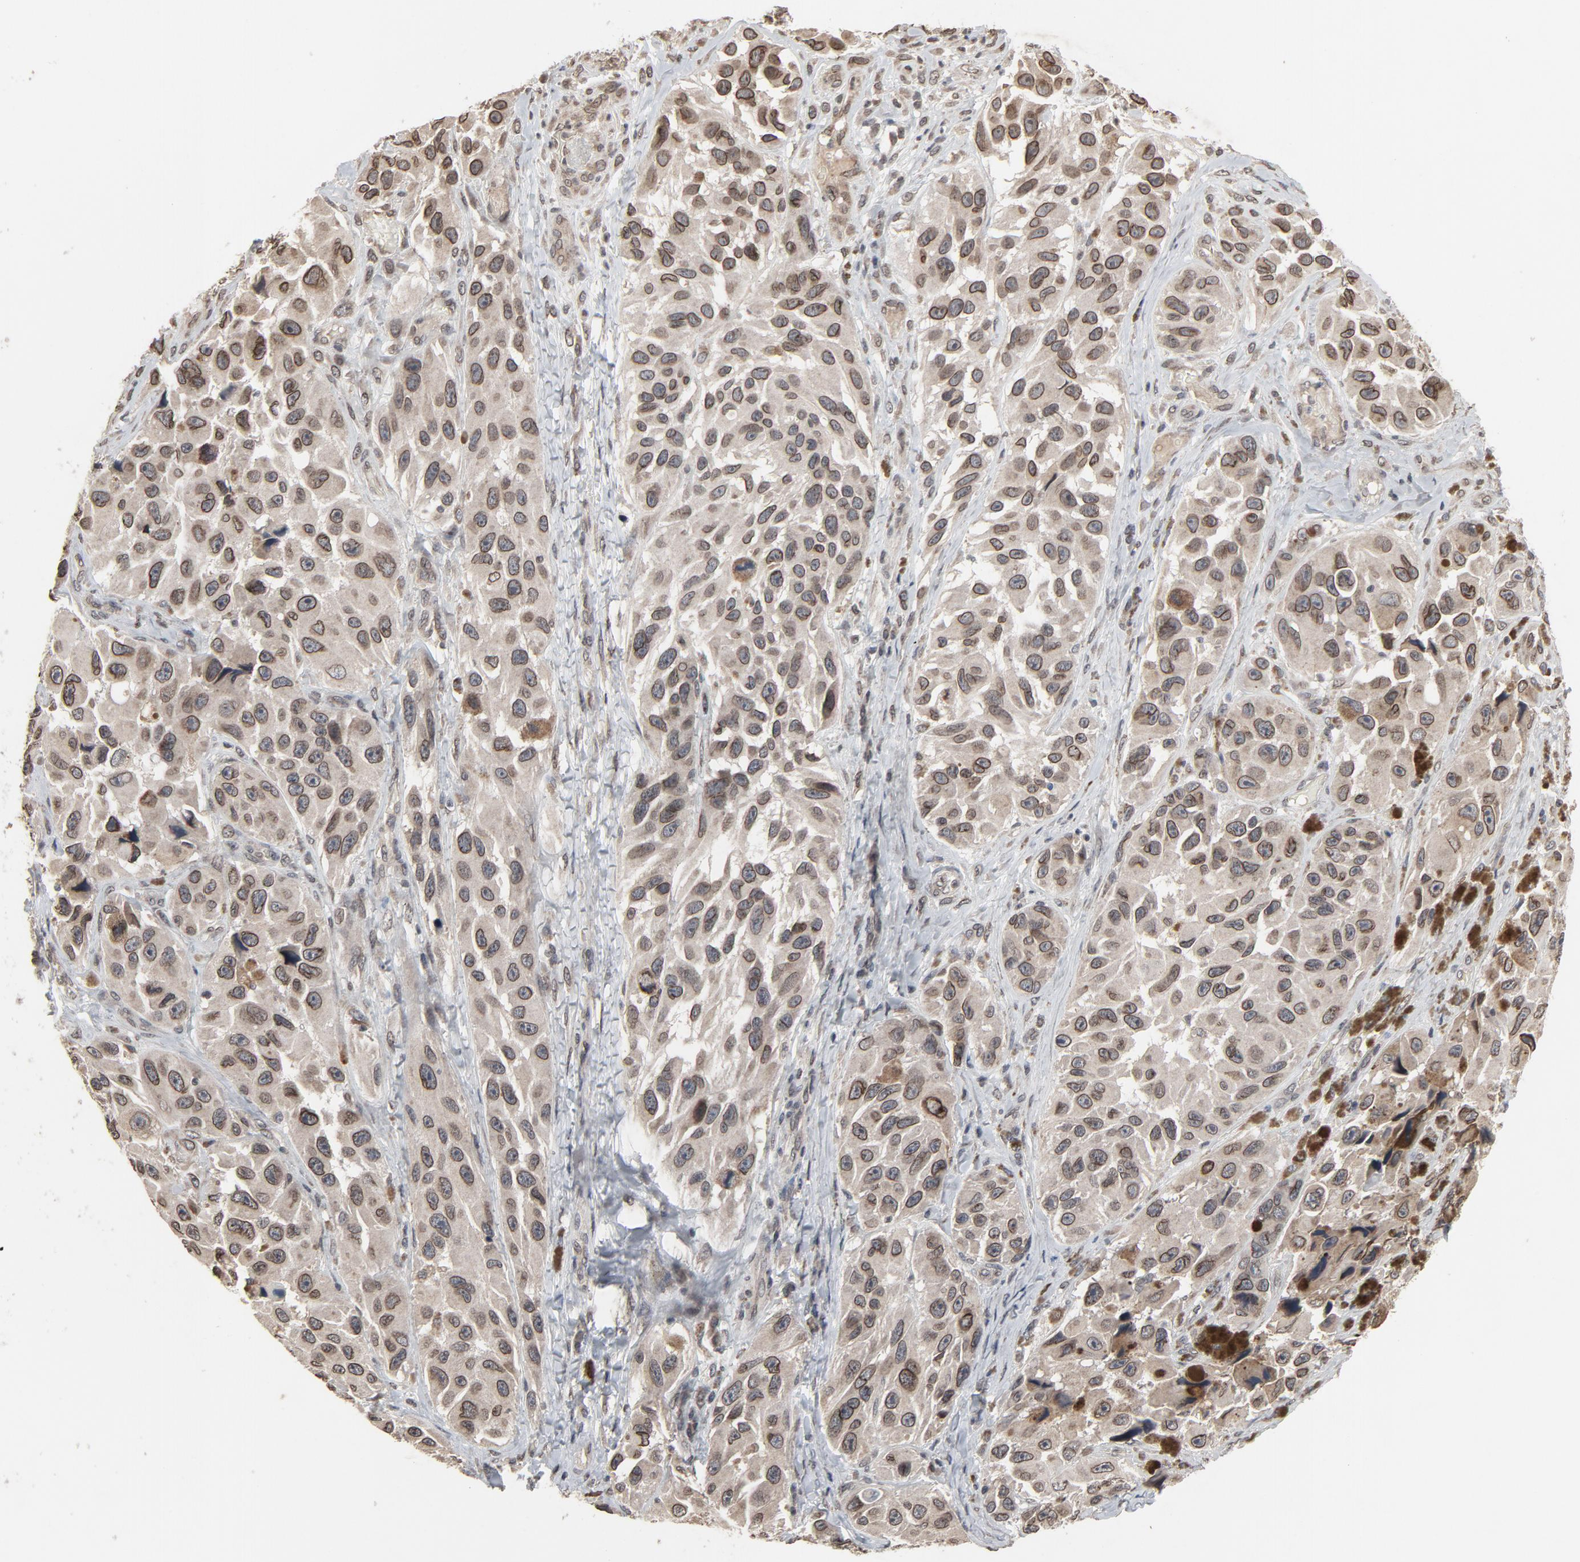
{"staining": {"intensity": "moderate", "quantity": "25%-75%", "location": "cytoplasmic/membranous,nuclear"}, "tissue": "melanoma", "cell_type": "Tumor cells", "image_type": "cancer", "snomed": [{"axis": "morphology", "description": "Malignant melanoma, NOS"}, {"axis": "topography", "description": "Skin"}], "caption": "IHC staining of malignant melanoma, which exhibits medium levels of moderate cytoplasmic/membranous and nuclear staining in about 25%-75% of tumor cells indicating moderate cytoplasmic/membranous and nuclear protein expression. The staining was performed using DAB (3,3'-diaminobenzidine) (brown) for protein detection and nuclei were counterstained in hematoxylin (blue).", "gene": "POM121", "patient": {"sex": "female", "age": 73}}